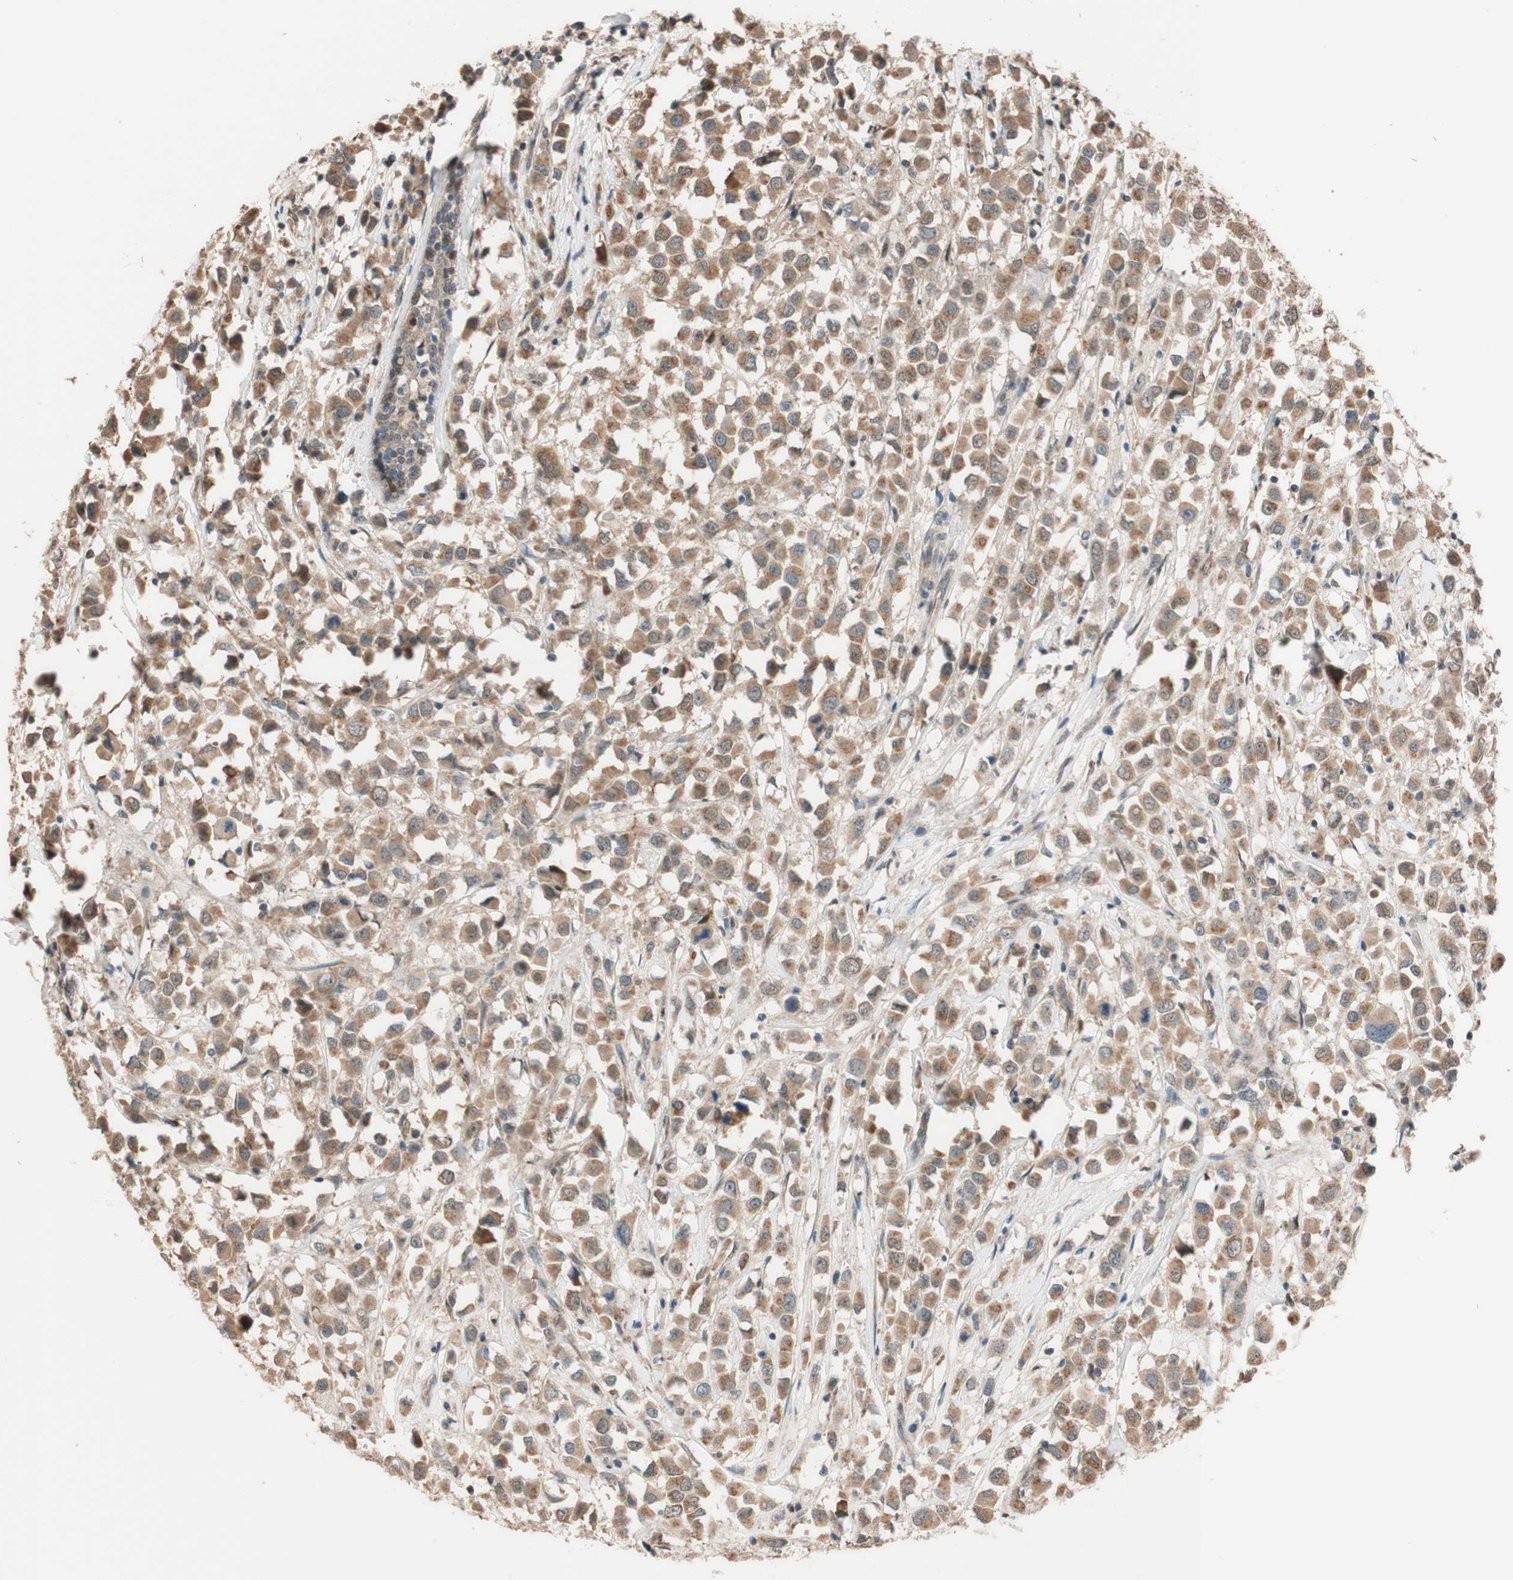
{"staining": {"intensity": "moderate", "quantity": ">75%", "location": "cytoplasmic/membranous"}, "tissue": "breast cancer", "cell_type": "Tumor cells", "image_type": "cancer", "snomed": [{"axis": "morphology", "description": "Duct carcinoma"}, {"axis": "topography", "description": "Breast"}], "caption": "This is an image of immunohistochemistry staining of breast cancer, which shows moderate staining in the cytoplasmic/membranous of tumor cells.", "gene": "CCNC", "patient": {"sex": "female", "age": 61}}